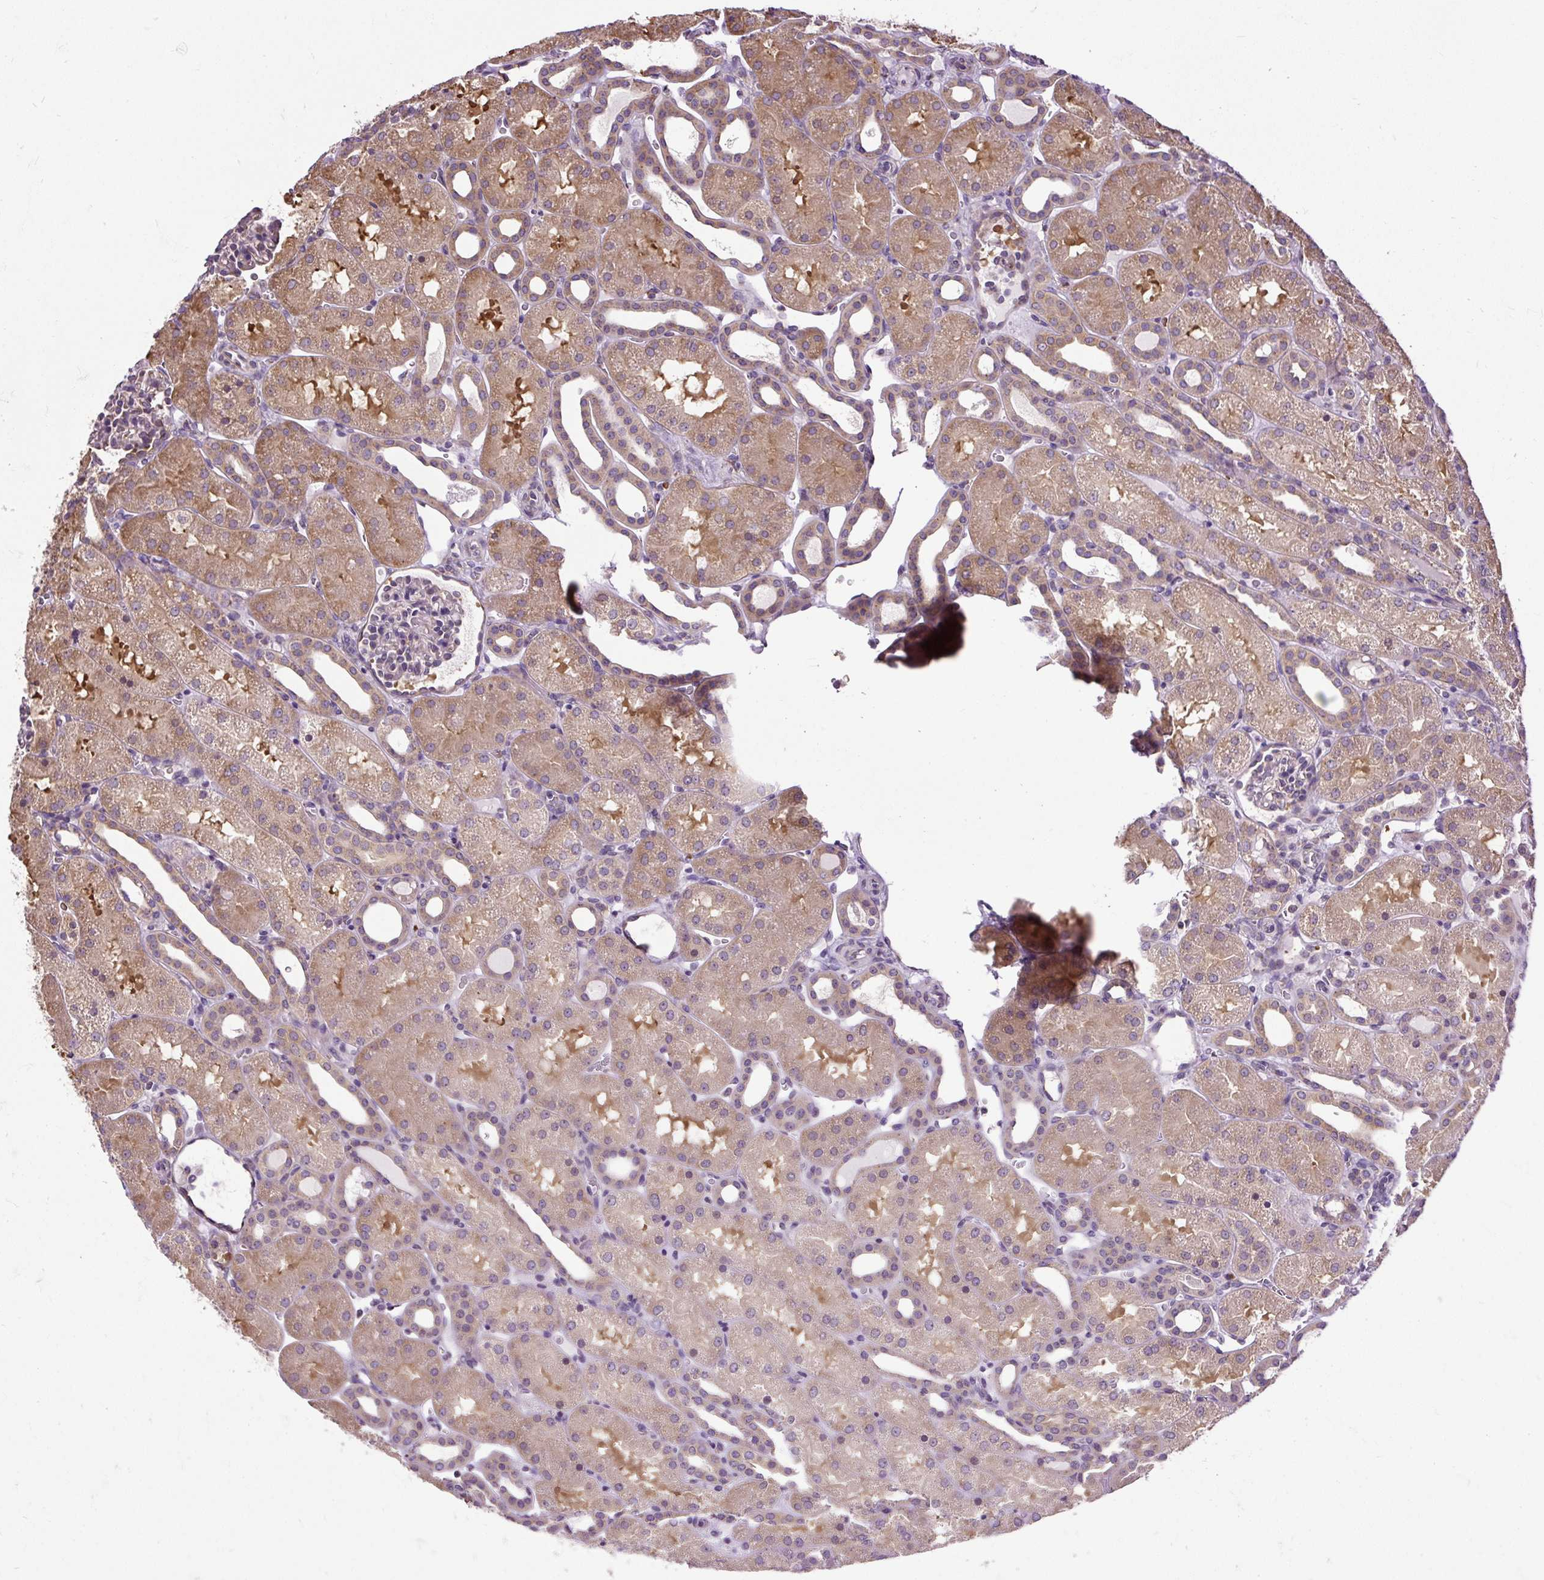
{"staining": {"intensity": "moderate", "quantity": "<25%", "location": "cytoplasmic/membranous"}, "tissue": "kidney", "cell_type": "Cells in glomeruli", "image_type": "normal", "snomed": [{"axis": "morphology", "description": "Normal tissue, NOS"}, {"axis": "topography", "description": "Kidney"}], "caption": "Benign kidney was stained to show a protein in brown. There is low levels of moderate cytoplasmic/membranous positivity in about <25% of cells in glomeruli. (IHC, brightfield microscopy, high magnification).", "gene": "SMC4", "patient": {"sex": "male", "age": 2}}